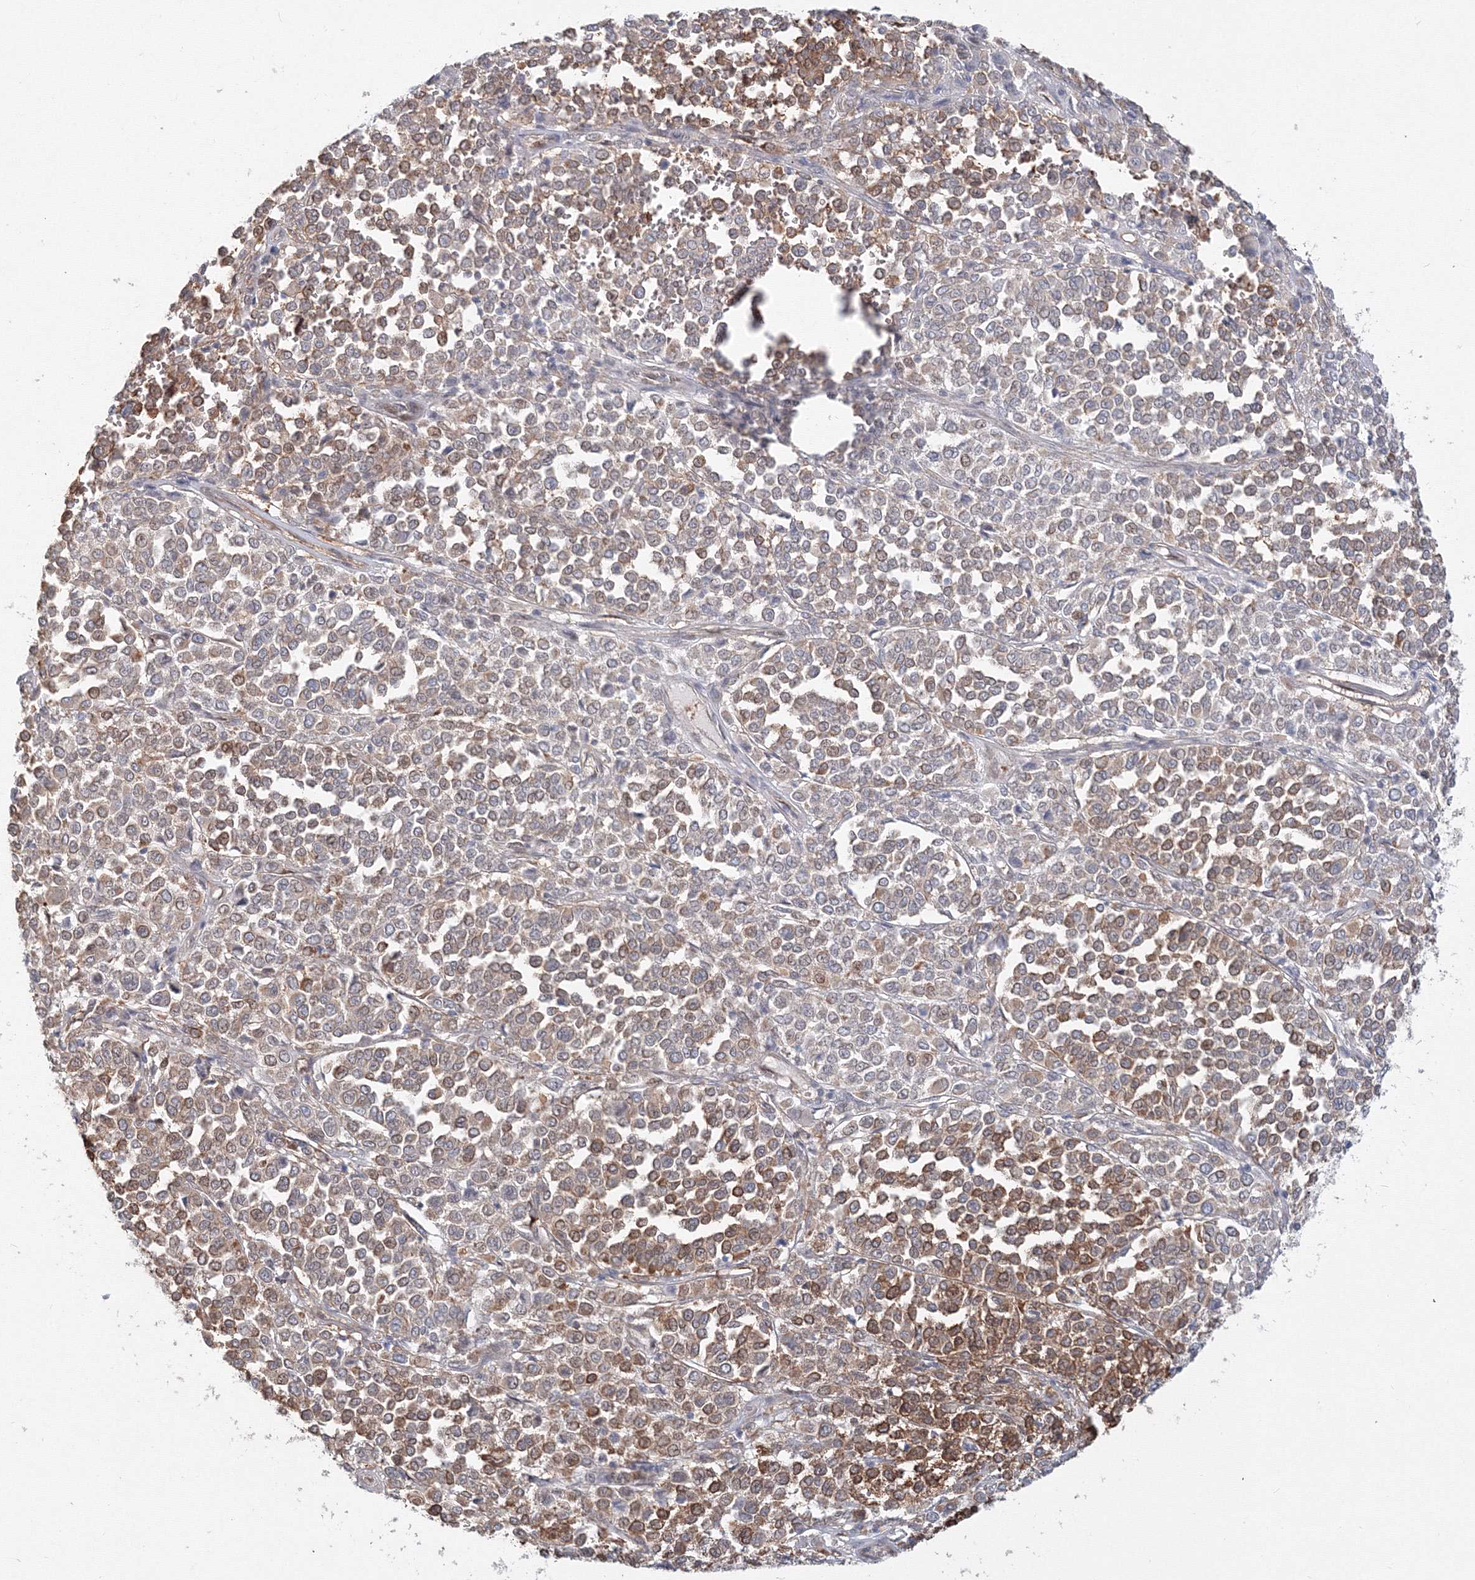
{"staining": {"intensity": "moderate", "quantity": ">75%", "location": "cytoplasmic/membranous"}, "tissue": "melanoma", "cell_type": "Tumor cells", "image_type": "cancer", "snomed": [{"axis": "morphology", "description": "Malignant melanoma, Metastatic site"}, {"axis": "topography", "description": "Pancreas"}], "caption": "Protein staining reveals moderate cytoplasmic/membranous positivity in about >75% of tumor cells in malignant melanoma (metastatic site).", "gene": "ARHGAP21", "patient": {"sex": "female", "age": 30}}